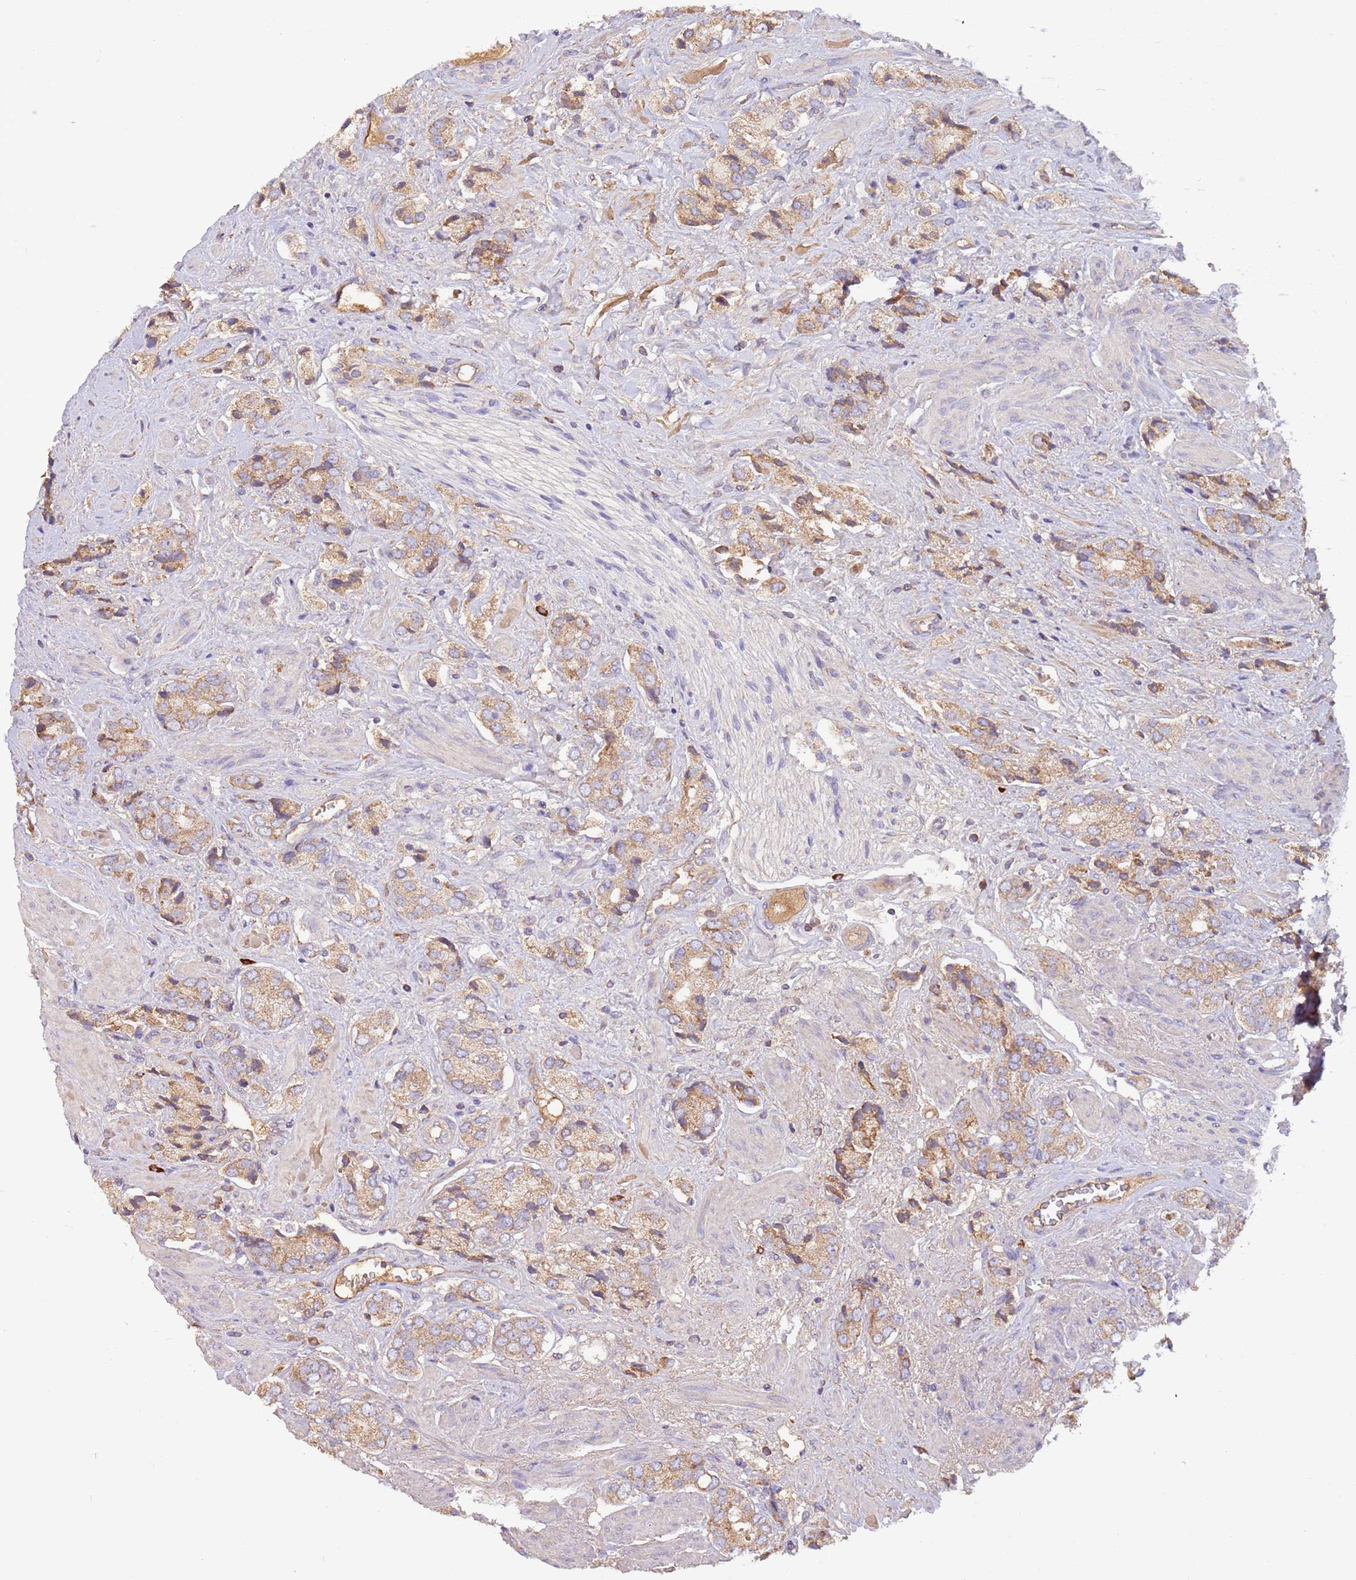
{"staining": {"intensity": "moderate", "quantity": ">75%", "location": "cytoplasmic/membranous"}, "tissue": "prostate cancer", "cell_type": "Tumor cells", "image_type": "cancer", "snomed": [{"axis": "morphology", "description": "Adenocarcinoma, High grade"}, {"axis": "topography", "description": "Prostate and seminal vesicle, NOS"}], "caption": "Prostate high-grade adenocarcinoma stained for a protein (brown) shows moderate cytoplasmic/membranous positive staining in approximately >75% of tumor cells.", "gene": "TRMO", "patient": {"sex": "male", "age": 64}}